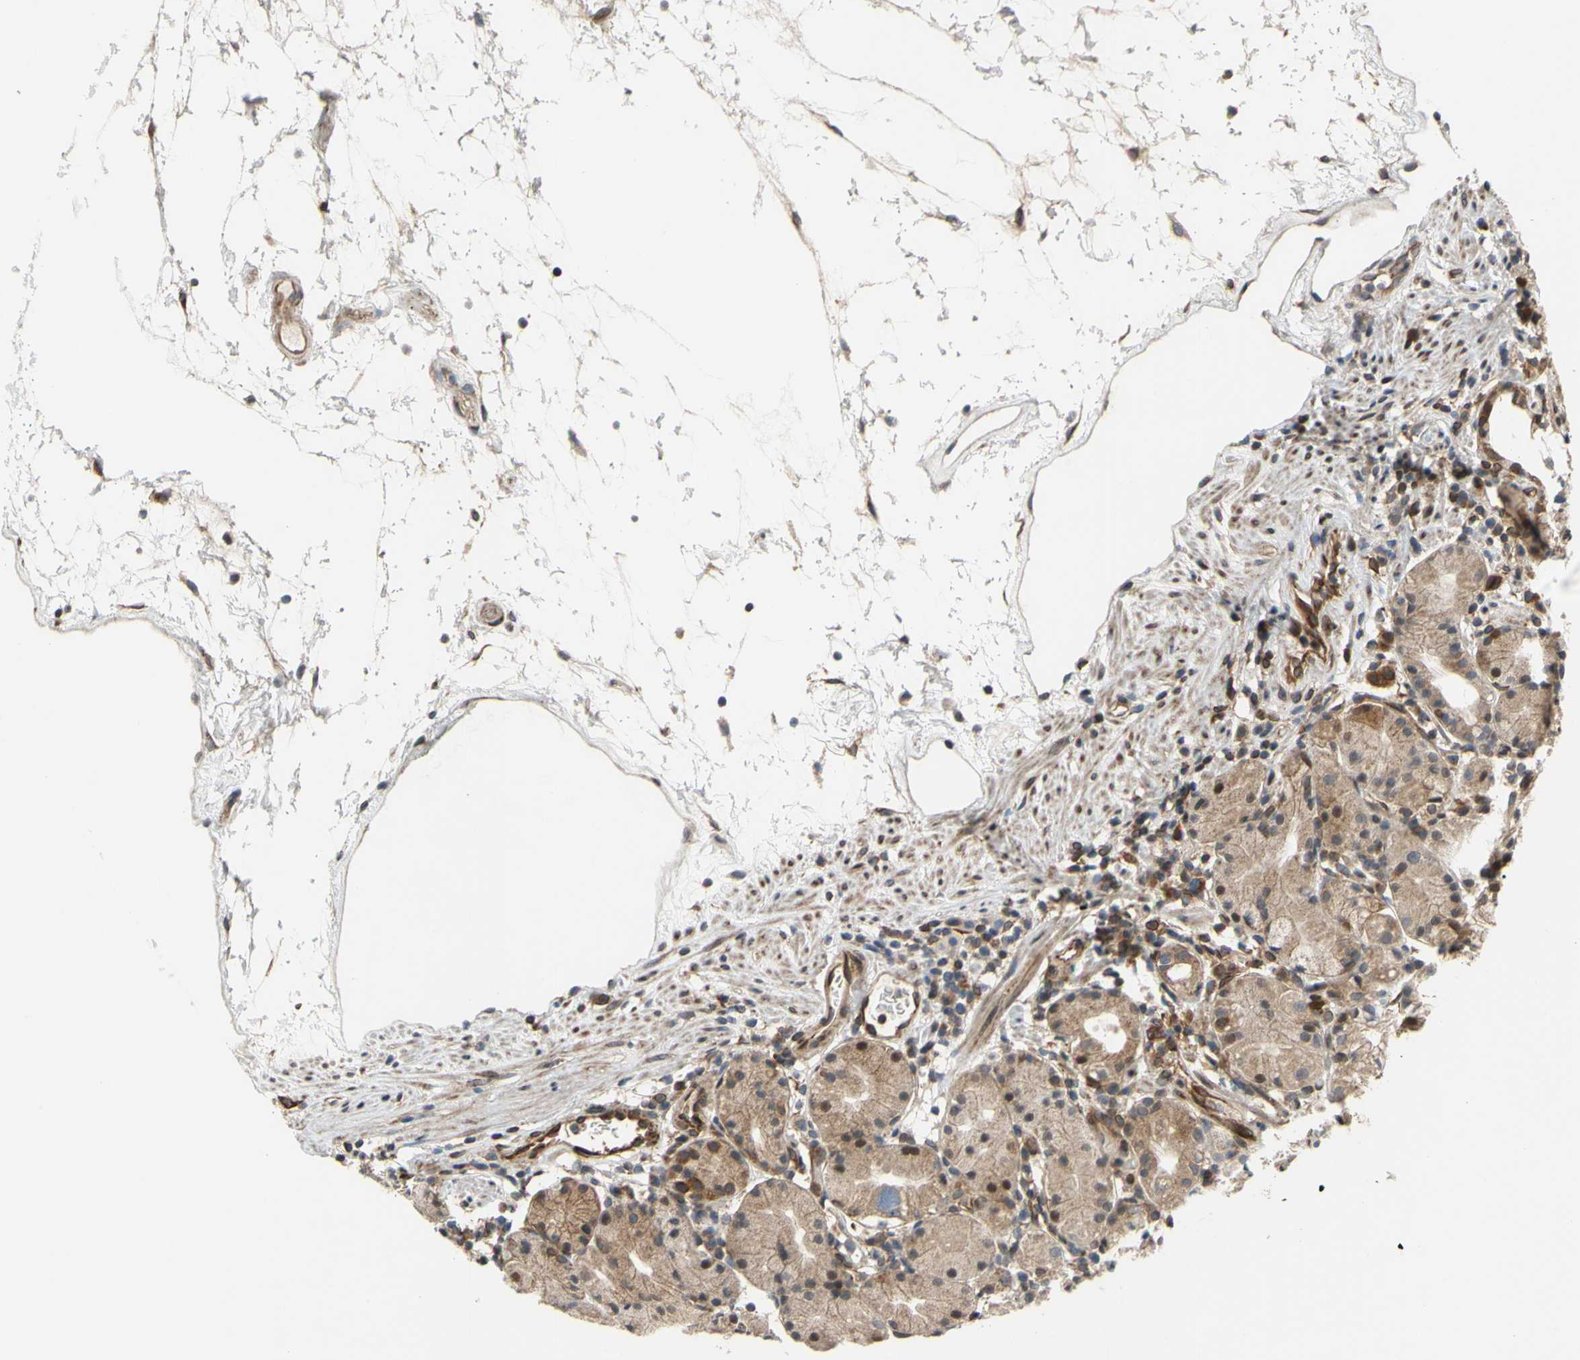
{"staining": {"intensity": "moderate", "quantity": ">75%", "location": "cytoplasmic/membranous"}, "tissue": "stomach", "cell_type": "Glandular cells", "image_type": "normal", "snomed": [{"axis": "morphology", "description": "Normal tissue, NOS"}, {"axis": "topography", "description": "Stomach"}, {"axis": "topography", "description": "Stomach, lower"}], "caption": "Immunohistochemical staining of benign human stomach reveals medium levels of moderate cytoplasmic/membranous staining in approximately >75% of glandular cells. (Stains: DAB (3,3'-diaminobenzidine) in brown, nuclei in blue, Microscopy: brightfield microscopy at high magnification).", "gene": "PRAF2", "patient": {"sex": "female", "age": 75}}